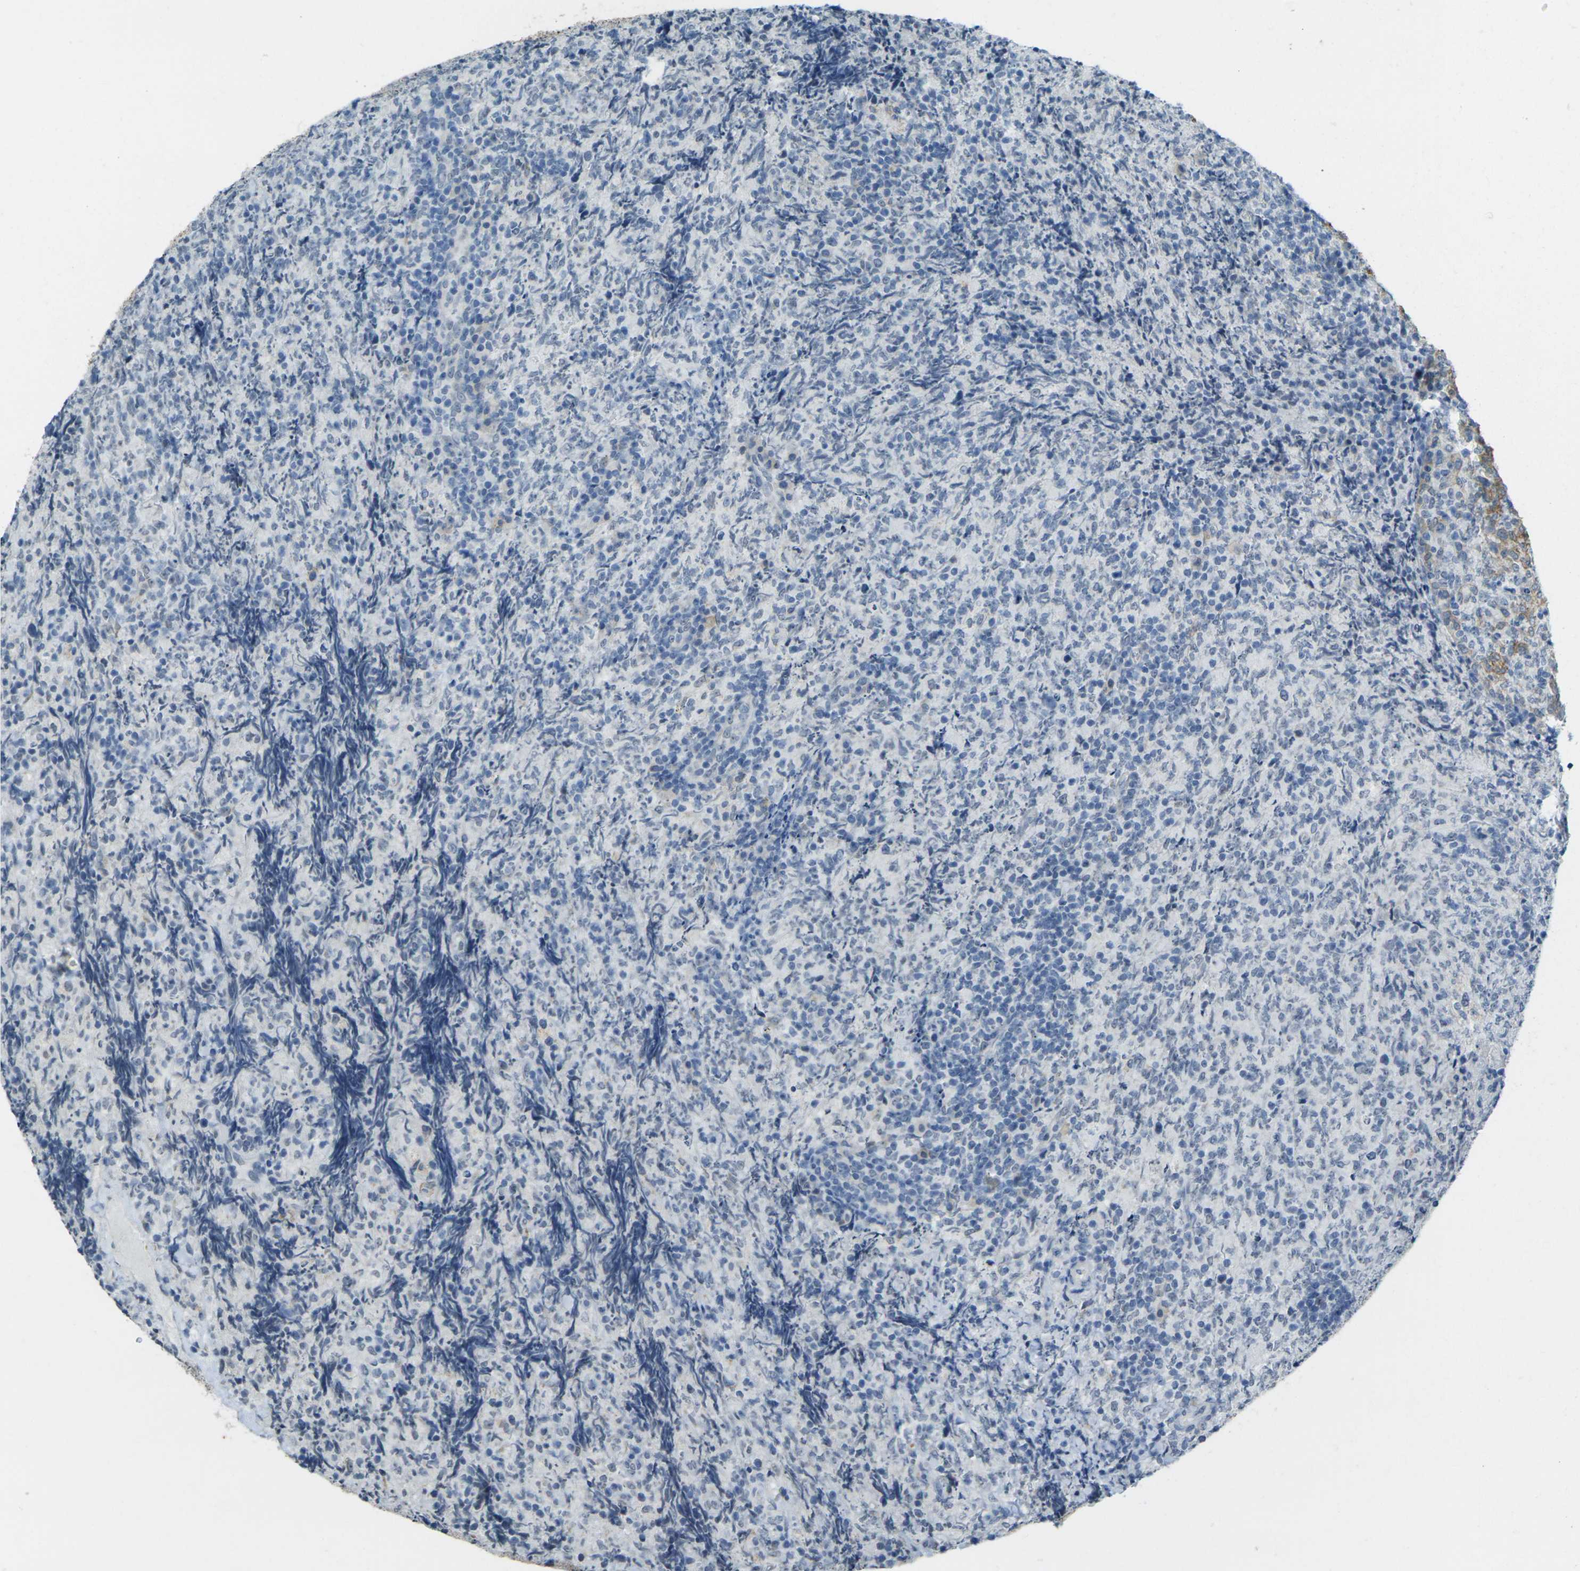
{"staining": {"intensity": "negative", "quantity": "none", "location": "none"}, "tissue": "lymphoma", "cell_type": "Tumor cells", "image_type": "cancer", "snomed": [{"axis": "morphology", "description": "Malignant lymphoma, non-Hodgkin's type, High grade"}, {"axis": "topography", "description": "Tonsil"}], "caption": "IHC photomicrograph of neoplastic tissue: high-grade malignant lymphoma, non-Hodgkin's type stained with DAB exhibits no significant protein expression in tumor cells. Brightfield microscopy of immunohistochemistry stained with DAB (3,3'-diaminobenzidine) (brown) and hematoxylin (blue), captured at high magnification.", "gene": "SPTBN2", "patient": {"sex": "female", "age": 36}}